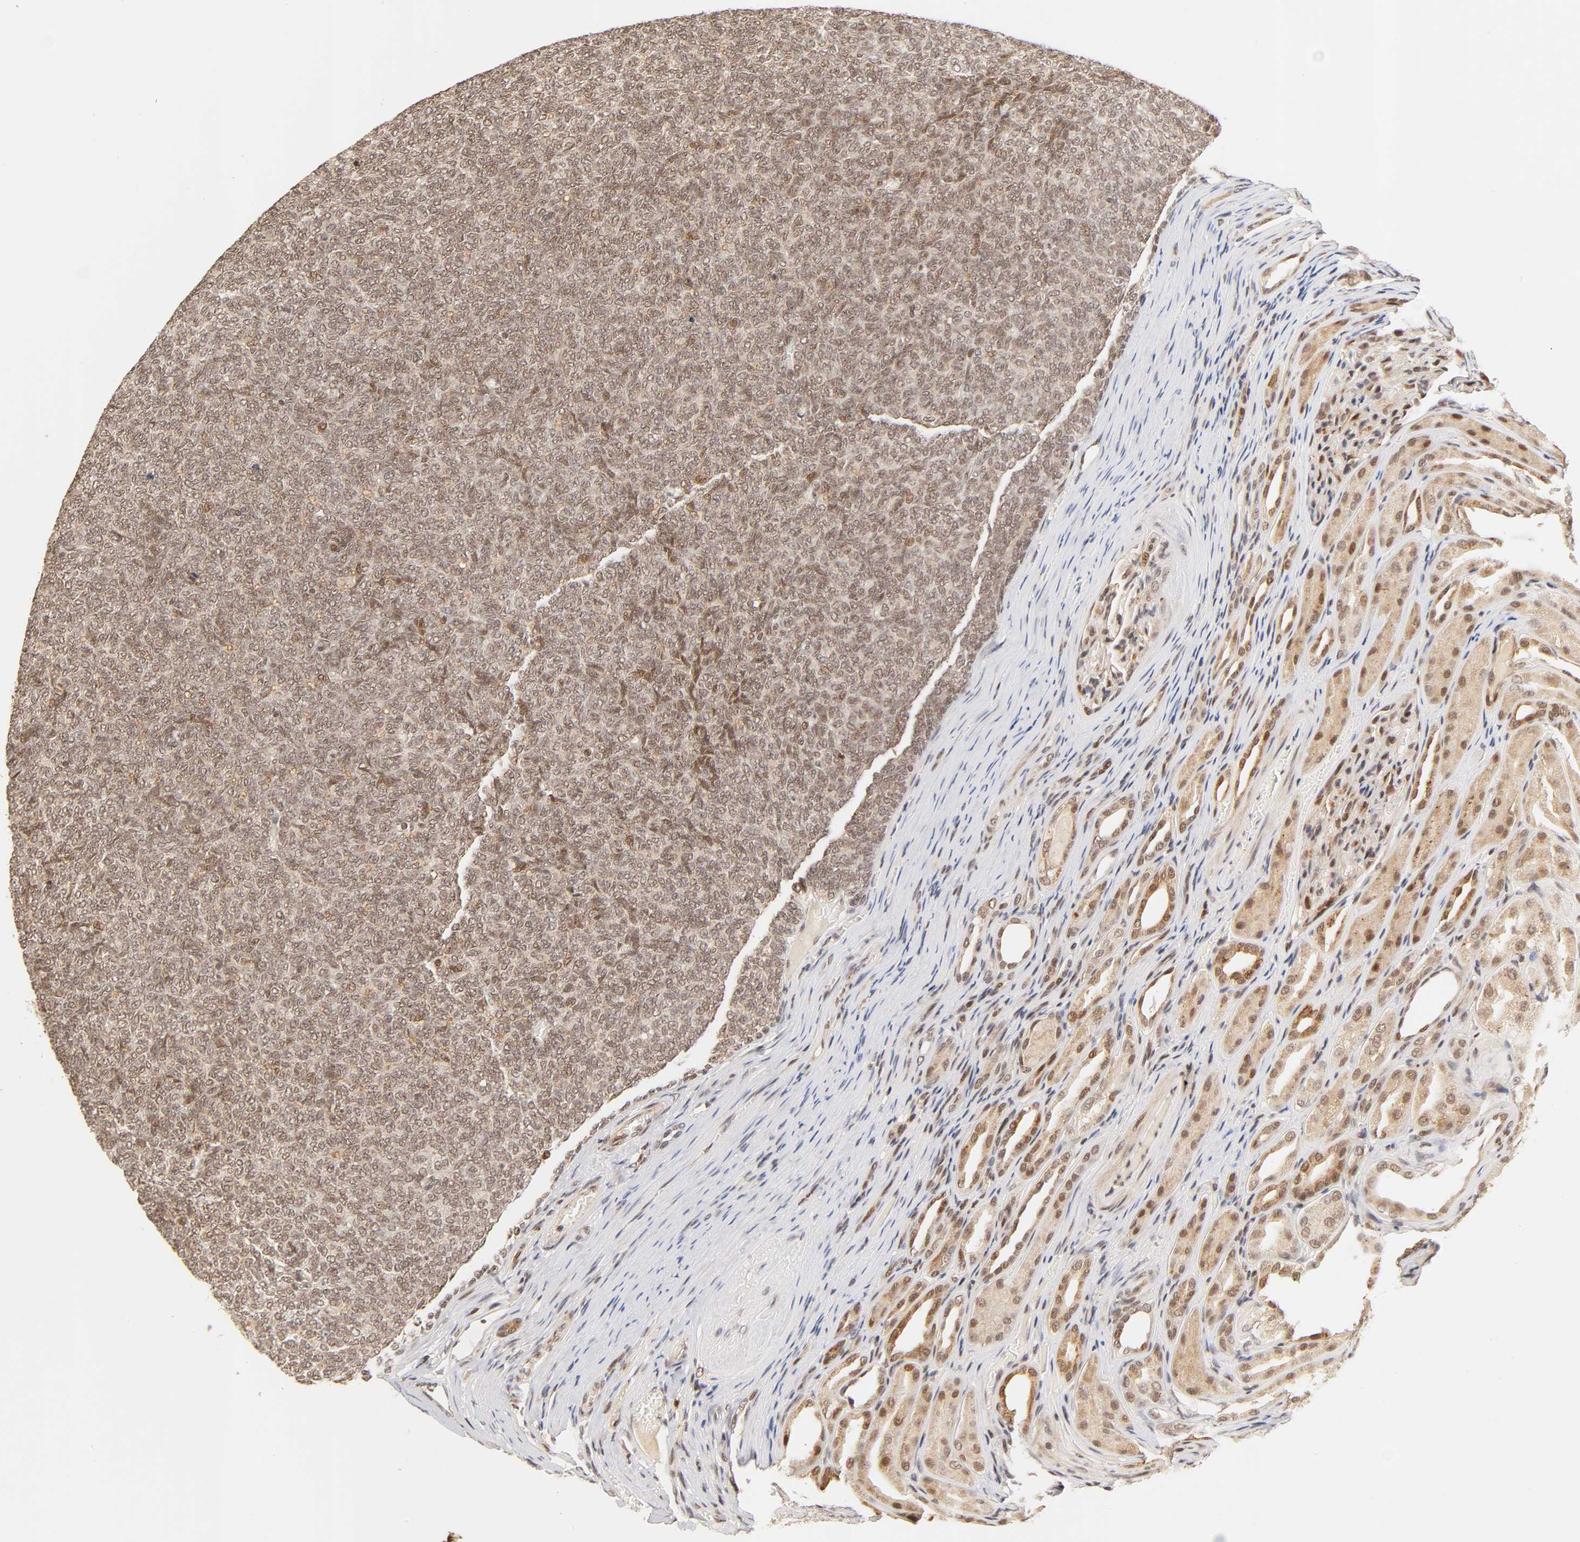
{"staining": {"intensity": "weak", "quantity": "25%-75%", "location": "cytoplasmic/membranous,nuclear"}, "tissue": "renal cancer", "cell_type": "Tumor cells", "image_type": "cancer", "snomed": [{"axis": "morphology", "description": "Neoplasm, malignant, NOS"}, {"axis": "topography", "description": "Kidney"}], "caption": "Renal cancer stained with a protein marker displays weak staining in tumor cells.", "gene": "TAF10", "patient": {"sex": "male", "age": 28}}